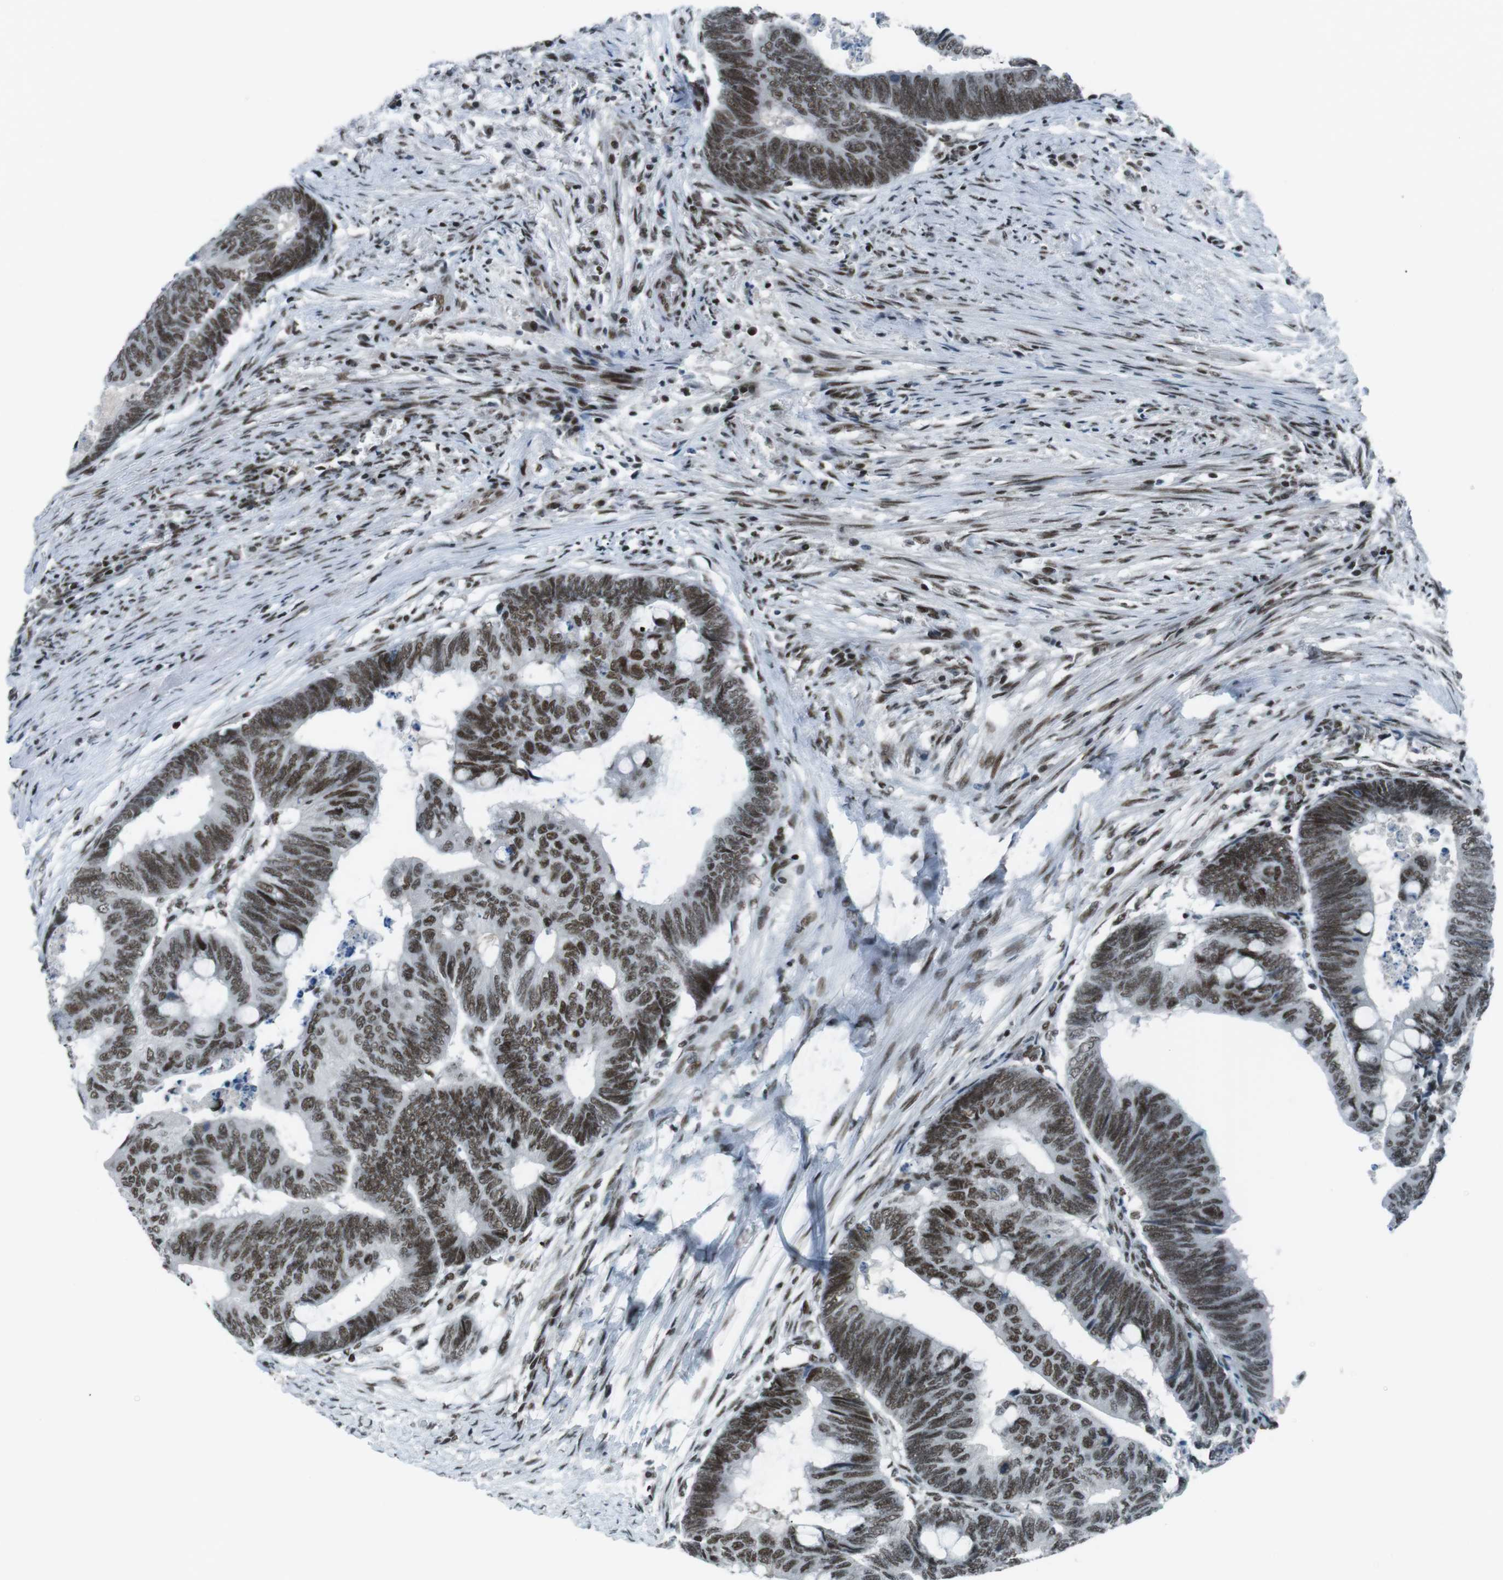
{"staining": {"intensity": "strong", "quantity": ">75%", "location": "nuclear"}, "tissue": "colorectal cancer", "cell_type": "Tumor cells", "image_type": "cancer", "snomed": [{"axis": "morphology", "description": "Normal tissue, NOS"}, {"axis": "morphology", "description": "Adenocarcinoma, NOS"}, {"axis": "topography", "description": "Rectum"}, {"axis": "topography", "description": "Peripheral nerve tissue"}], "caption": "Human adenocarcinoma (colorectal) stained for a protein (brown) shows strong nuclear positive positivity in about >75% of tumor cells.", "gene": "TAF1", "patient": {"sex": "male", "age": 92}}